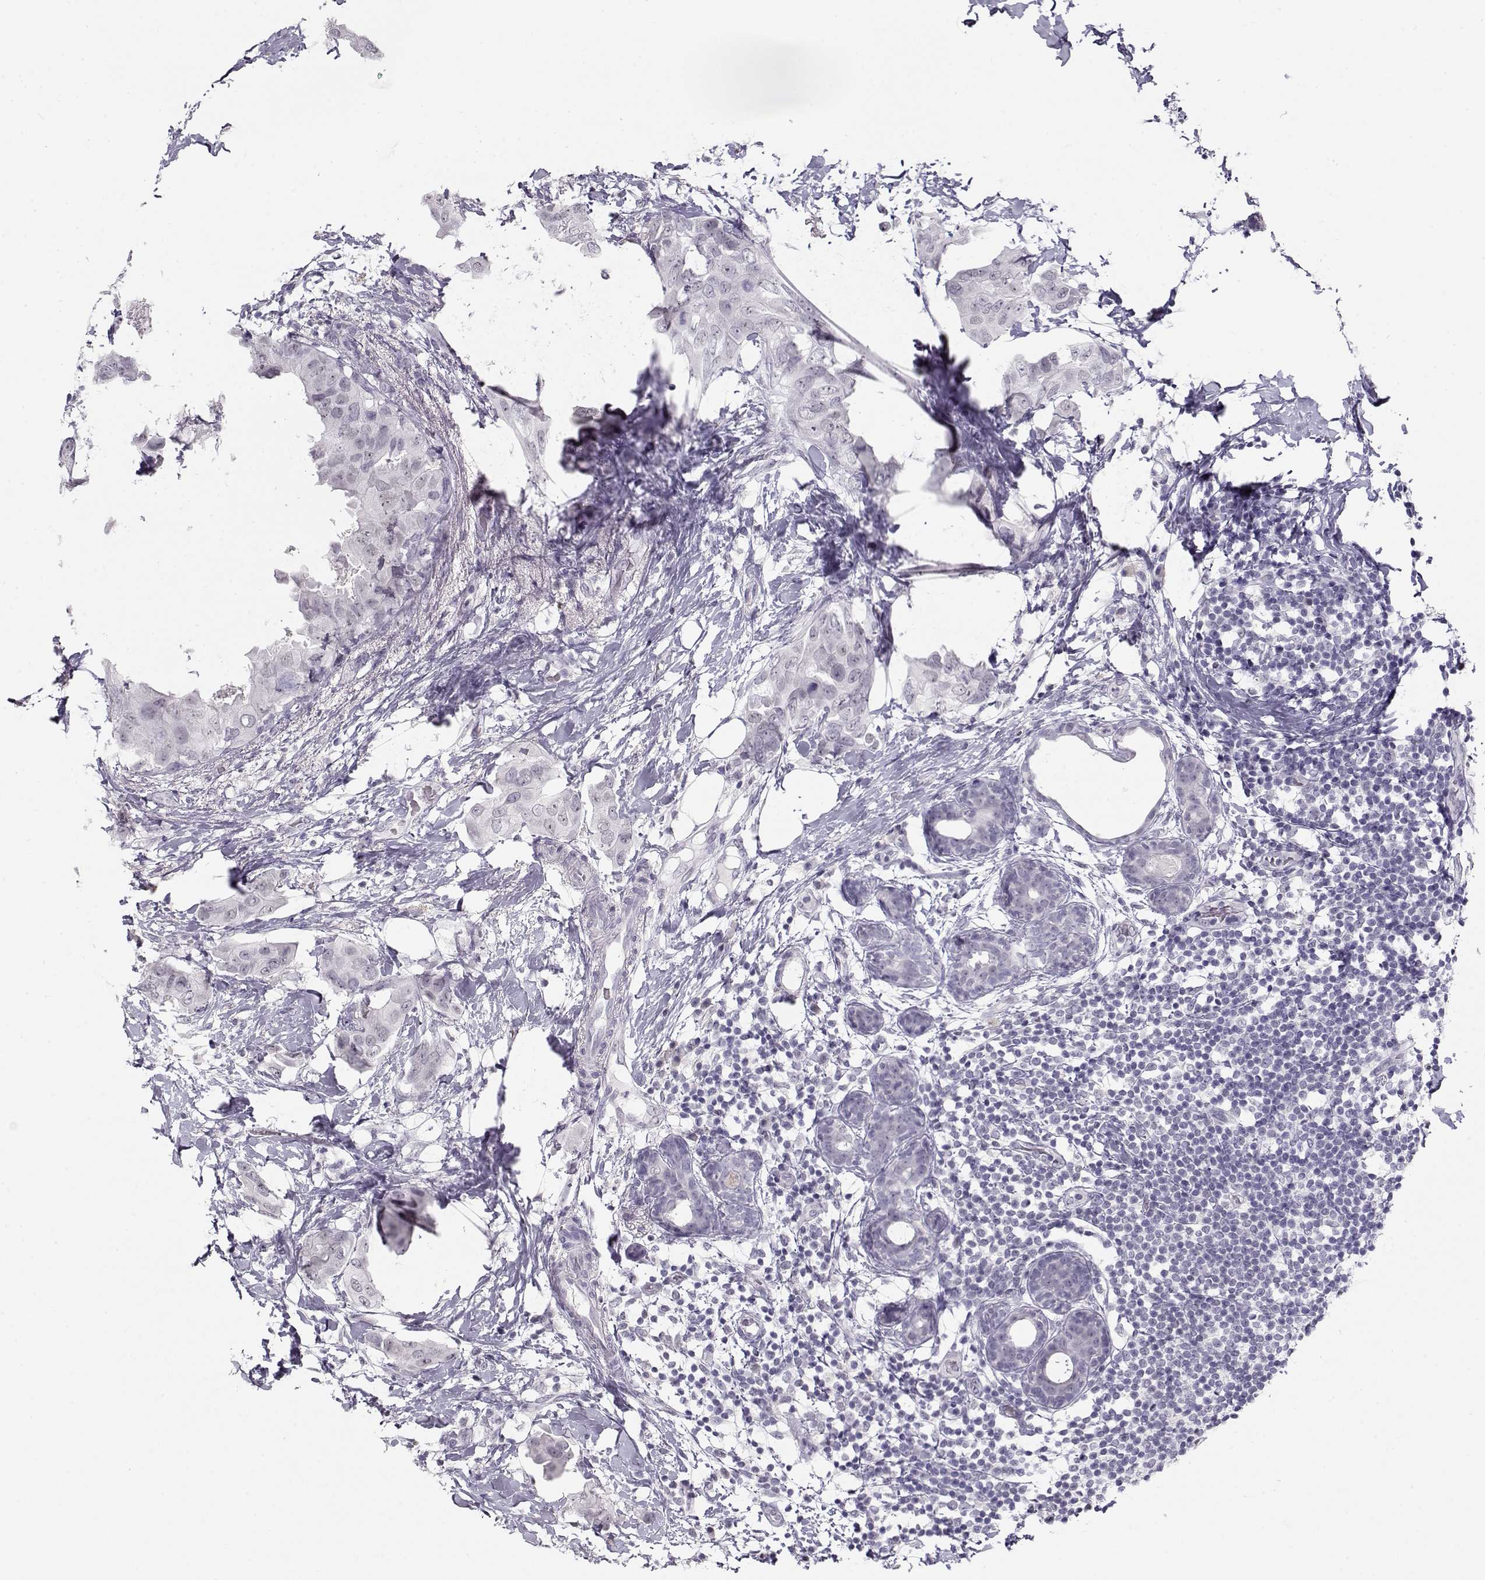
{"staining": {"intensity": "negative", "quantity": "none", "location": "none"}, "tissue": "breast cancer", "cell_type": "Tumor cells", "image_type": "cancer", "snomed": [{"axis": "morphology", "description": "Normal tissue, NOS"}, {"axis": "morphology", "description": "Duct carcinoma"}, {"axis": "topography", "description": "Breast"}], "caption": "High magnification brightfield microscopy of breast cancer stained with DAB (3,3'-diaminobenzidine) (brown) and counterstained with hematoxylin (blue): tumor cells show no significant staining.", "gene": "IMPG1", "patient": {"sex": "female", "age": 40}}